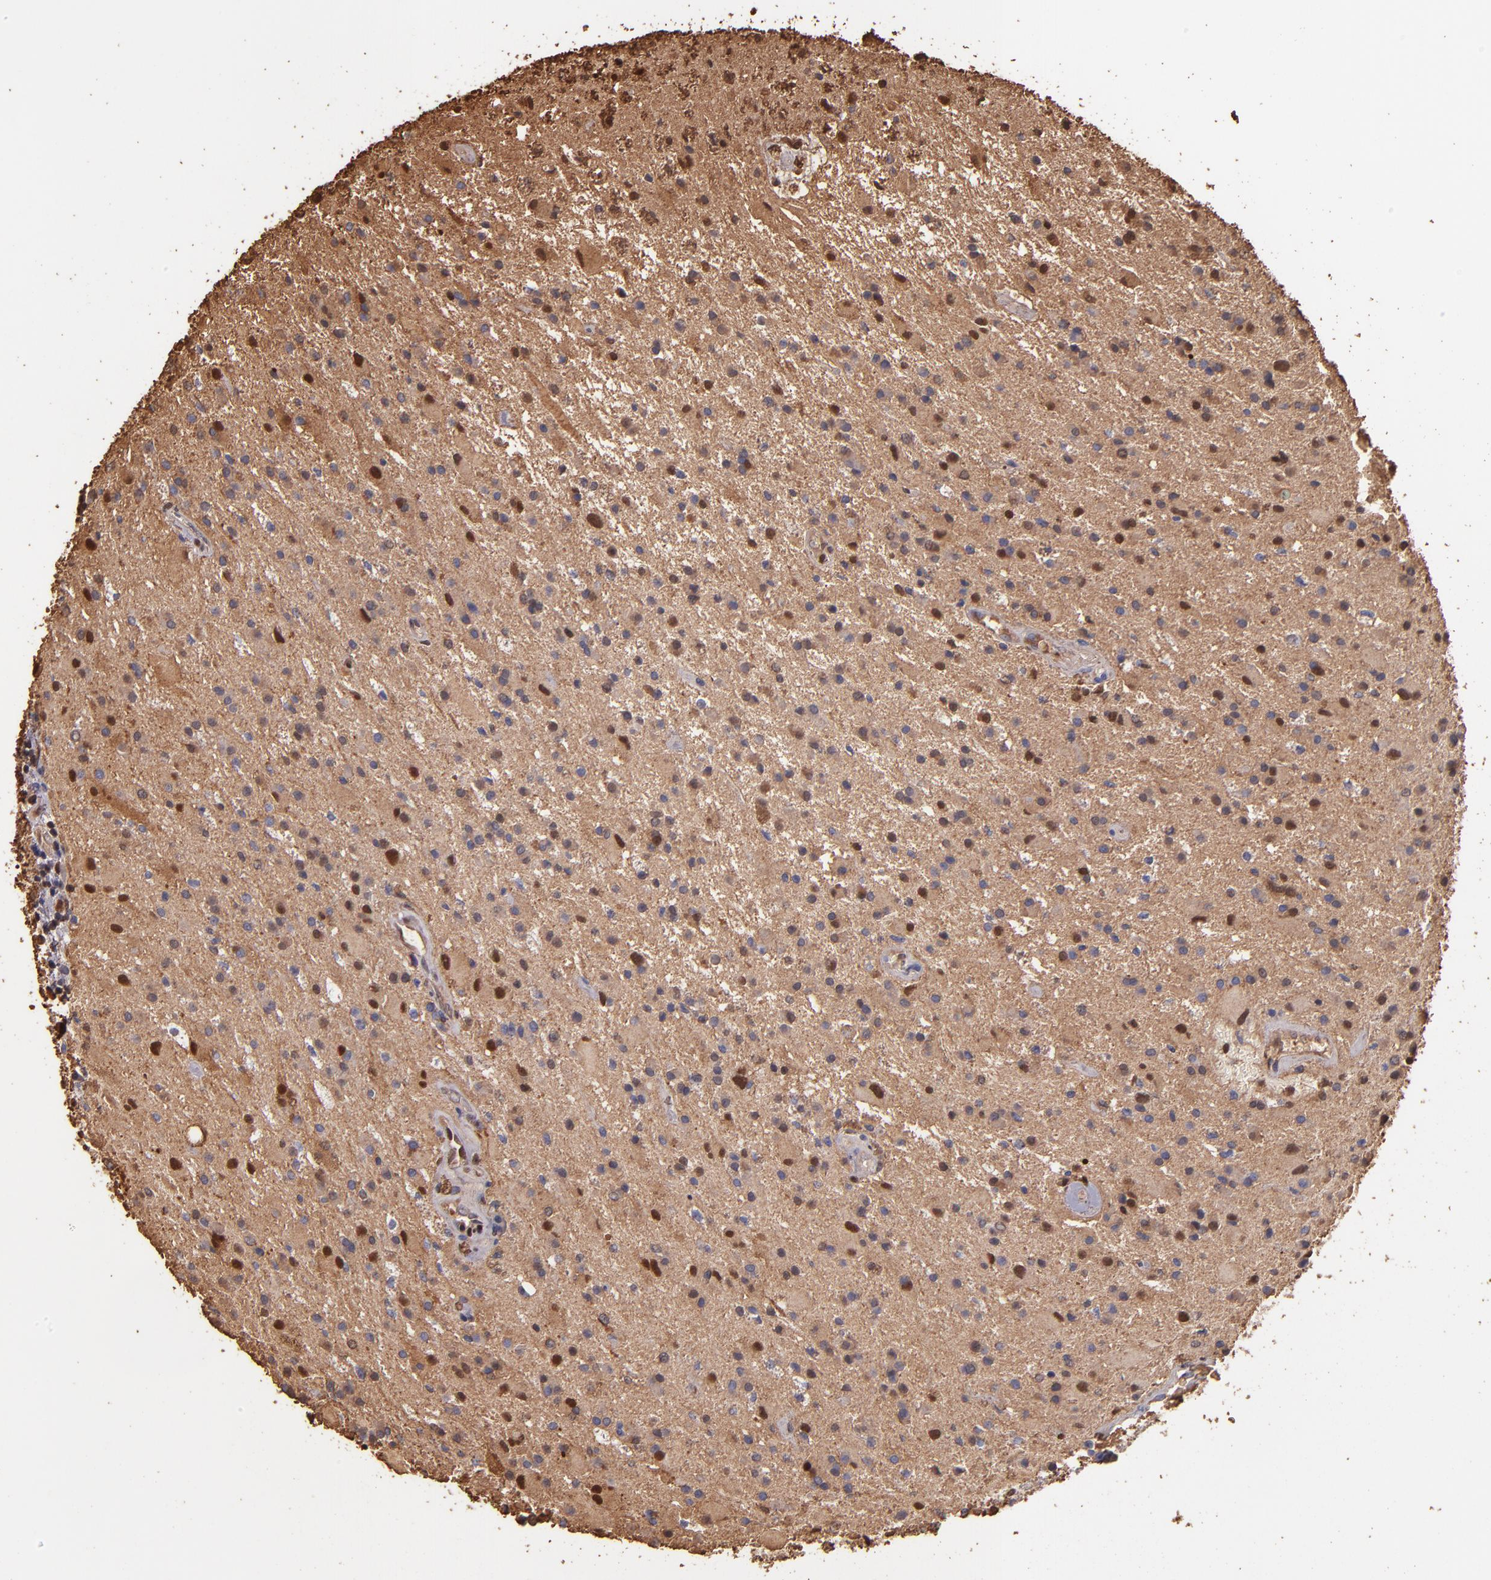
{"staining": {"intensity": "moderate", "quantity": "25%-75%", "location": "cytoplasmic/membranous,nuclear"}, "tissue": "glioma", "cell_type": "Tumor cells", "image_type": "cancer", "snomed": [{"axis": "morphology", "description": "Glioma, malignant, Low grade"}, {"axis": "topography", "description": "Brain"}], "caption": "Immunohistochemistry (IHC) micrograph of neoplastic tissue: human glioma stained using IHC displays medium levels of moderate protein expression localized specifically in the cytoplasmic/membranous and nuclear of tumor cells, appearing as a cytoplasmic/membranous and nuclear brown color.", "gene": "S100A6", "patient": {"sex": "male", "age": 58}}